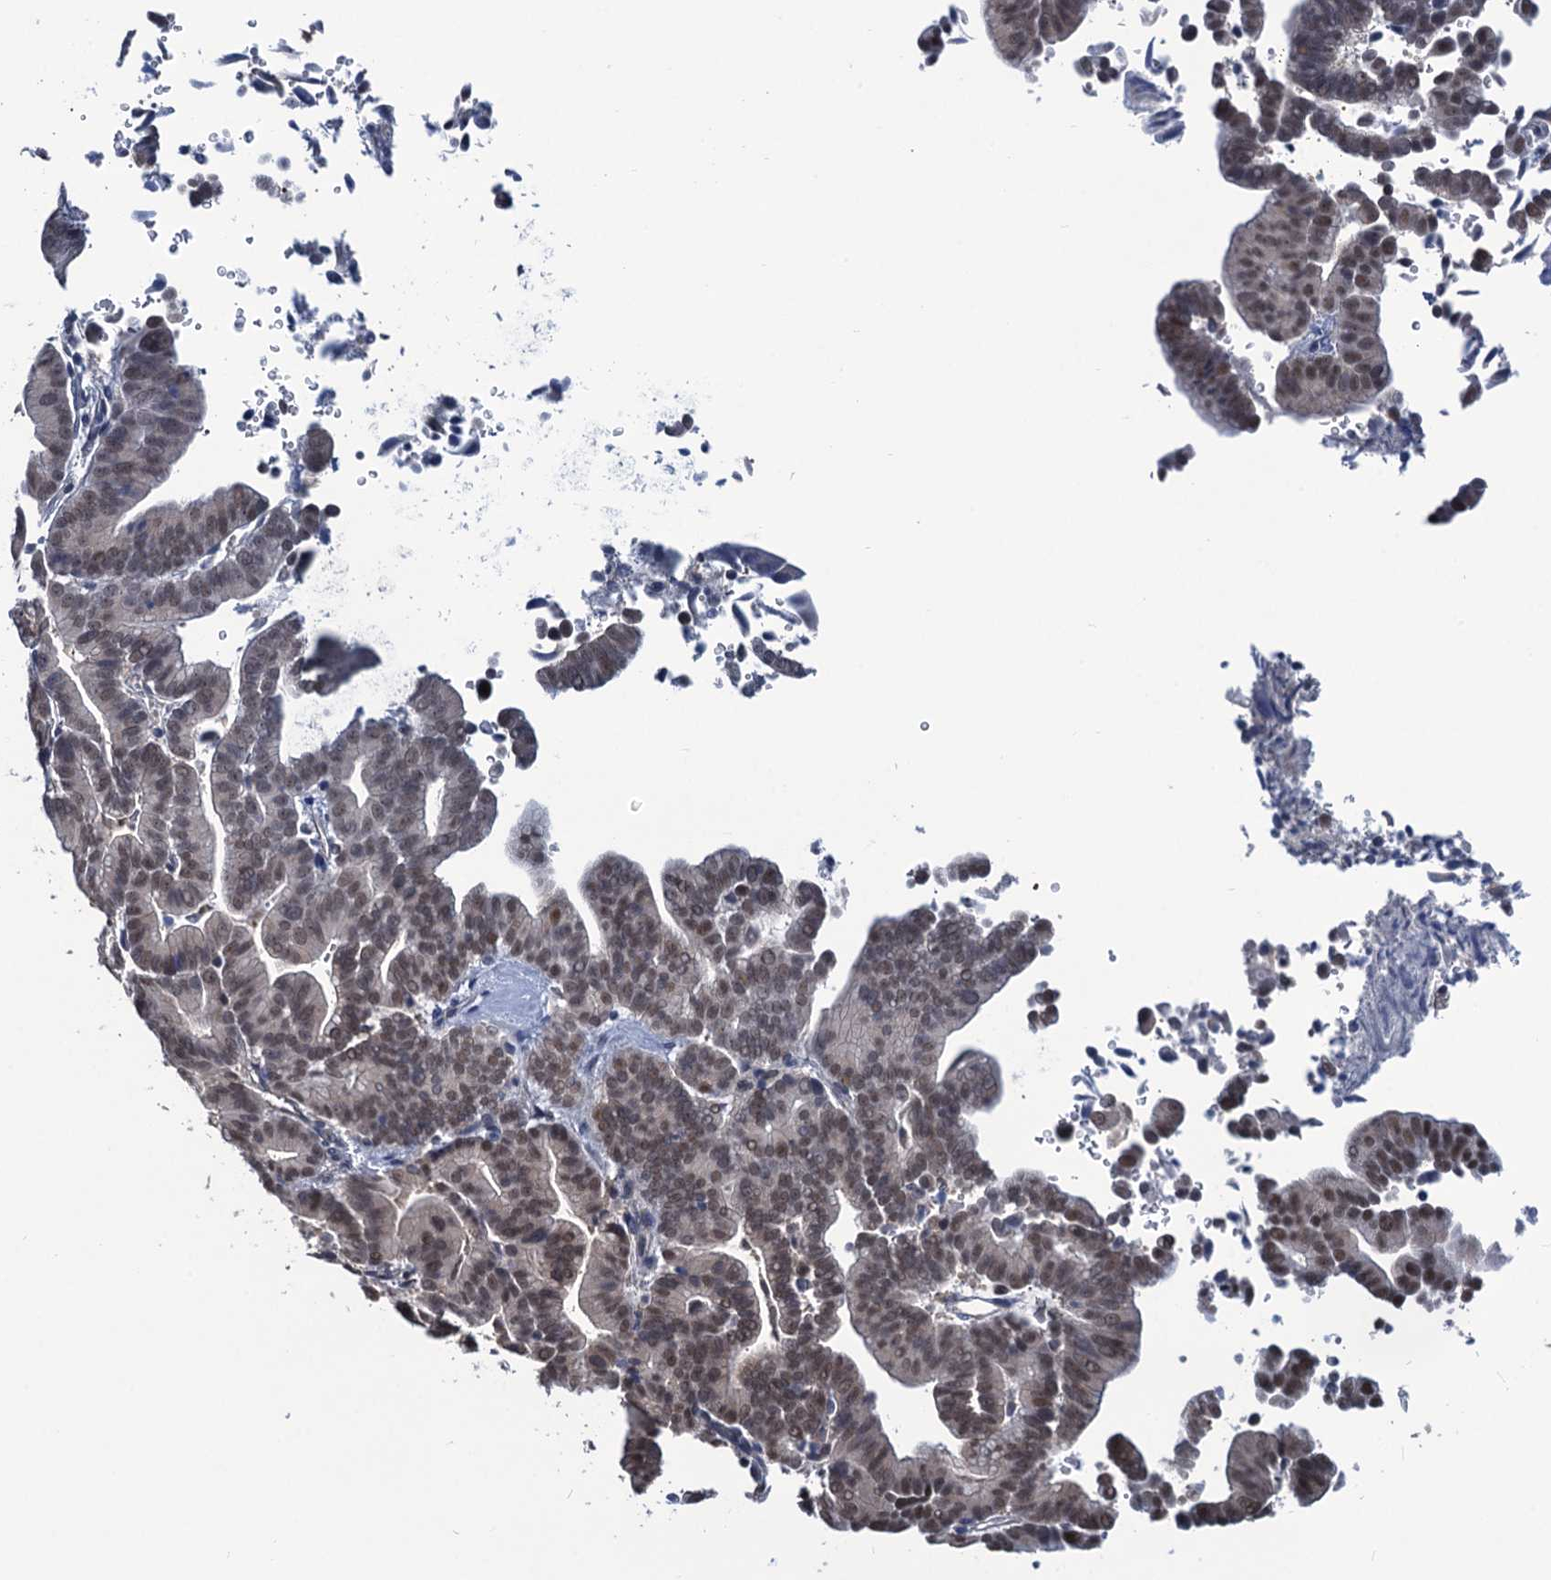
{"staining": {"intensity": "weak", "quantity": "25%-75%", "location": "nuclear"}, "tissue": "liver cancer", "cell_type": "Tumor cells", "image_type": "cancer", "snomed": [{"axis": "morphology", "description": "Cholangiocarcinoma"}, {"axis": "topography", "description": "Liver"}], "caption": "This image displays liver cancer (cholangiocarcinoma) stained with immunohistochemistry (IHC) to label a protein in brown. The nuclear of tumor cells show weak positivity for the protein. Nuclei are counter-stained blue.", "gene": "RTKN2", "patient": {"sex": "female", "age": 75}}